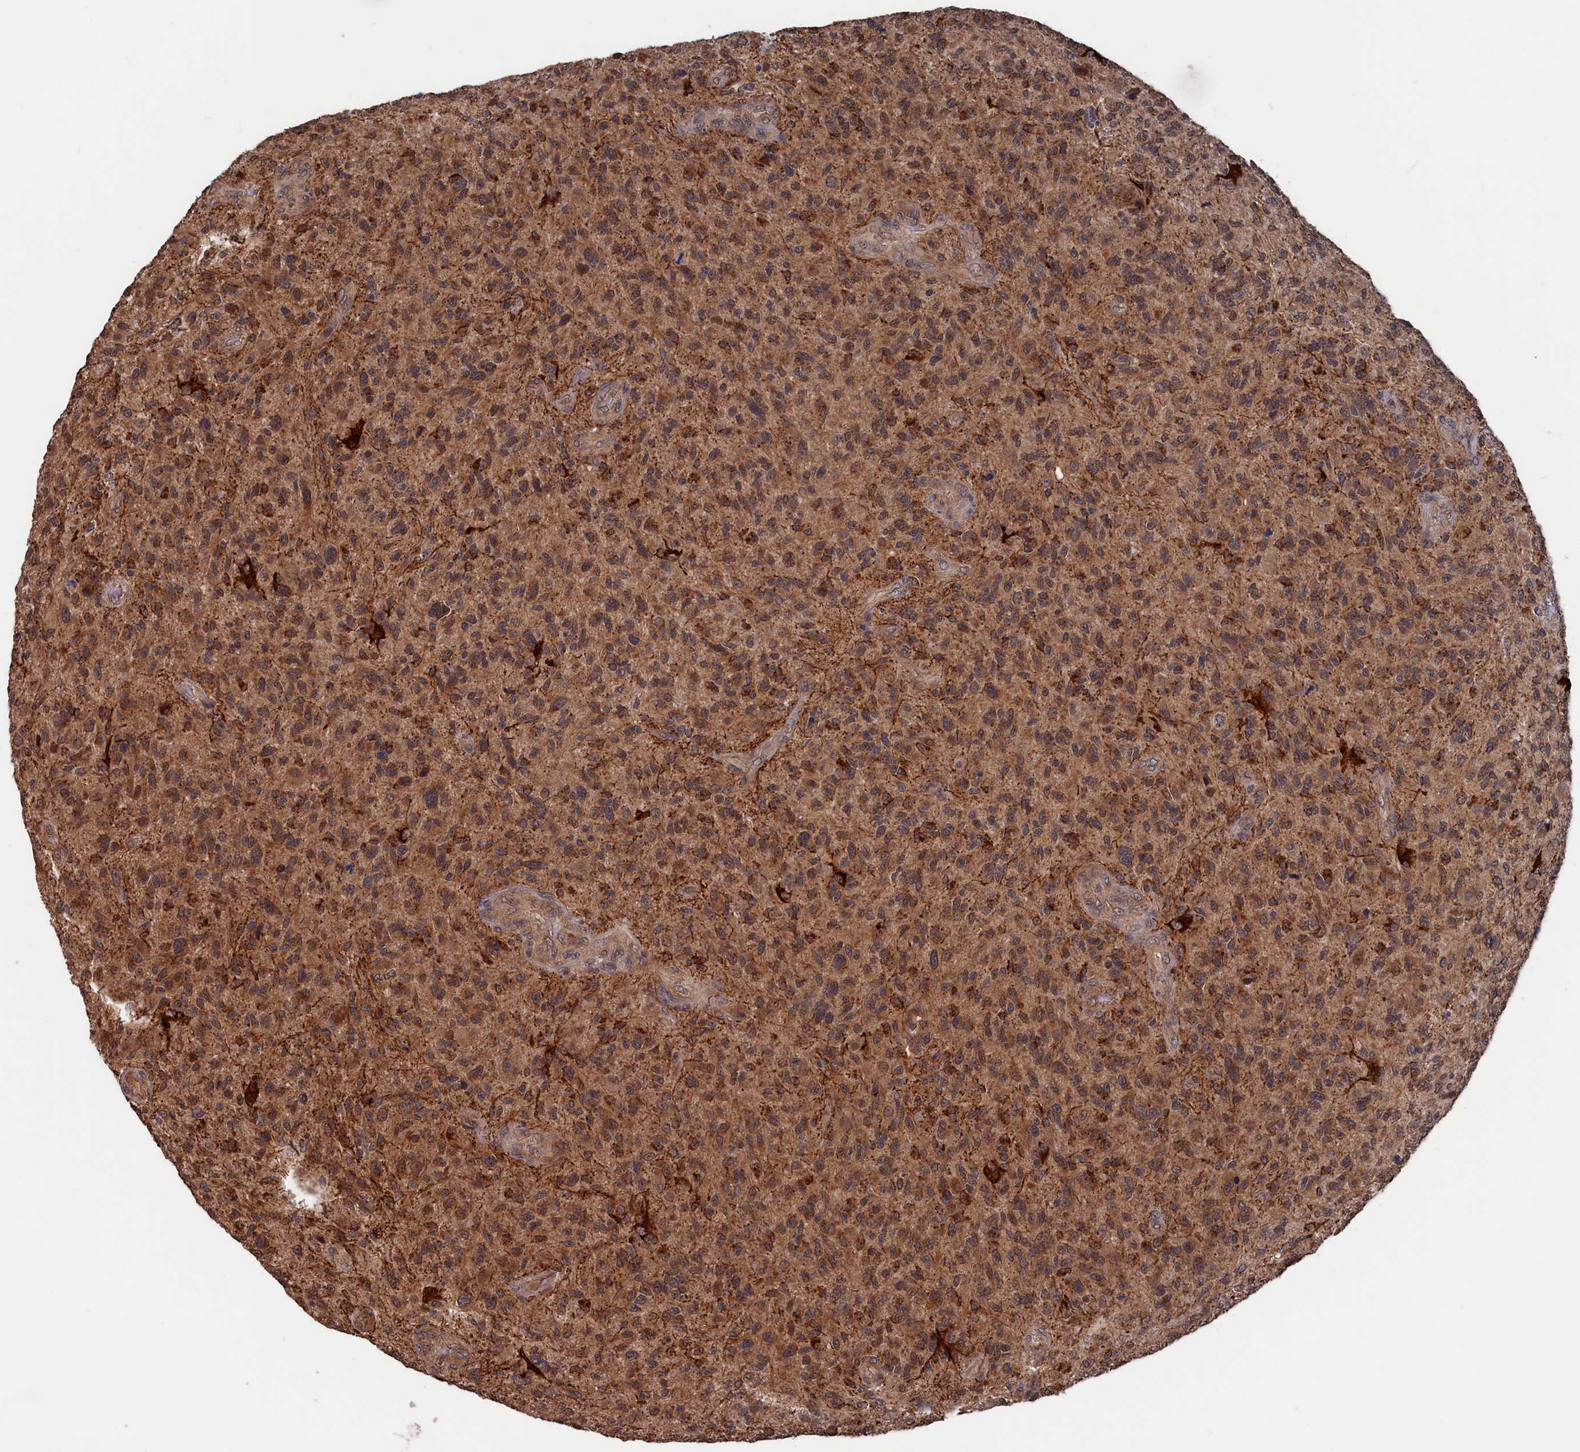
{"staining": {"intensity": "moderate", "quantity": ">75%", "location": "cytoplasmic/membranous,nuclear"}, "tissue": "glioma", "cell_type": "Tumor cells", "image_type": "cancer", "snomed": [{"axis": "morphology", "description": "Glioma, malignant, High grade"}, {"axis": "topography", "description": "Brain"}], "caption": "Immunohistochemical staining of human glioma shows medium levels of moderate cytoplasmic/membranous and nuclear protein positivity in approximately >75% of tumor cells.", "gene": "PDE12", "patient": {"sex": "male", "age": 47}}